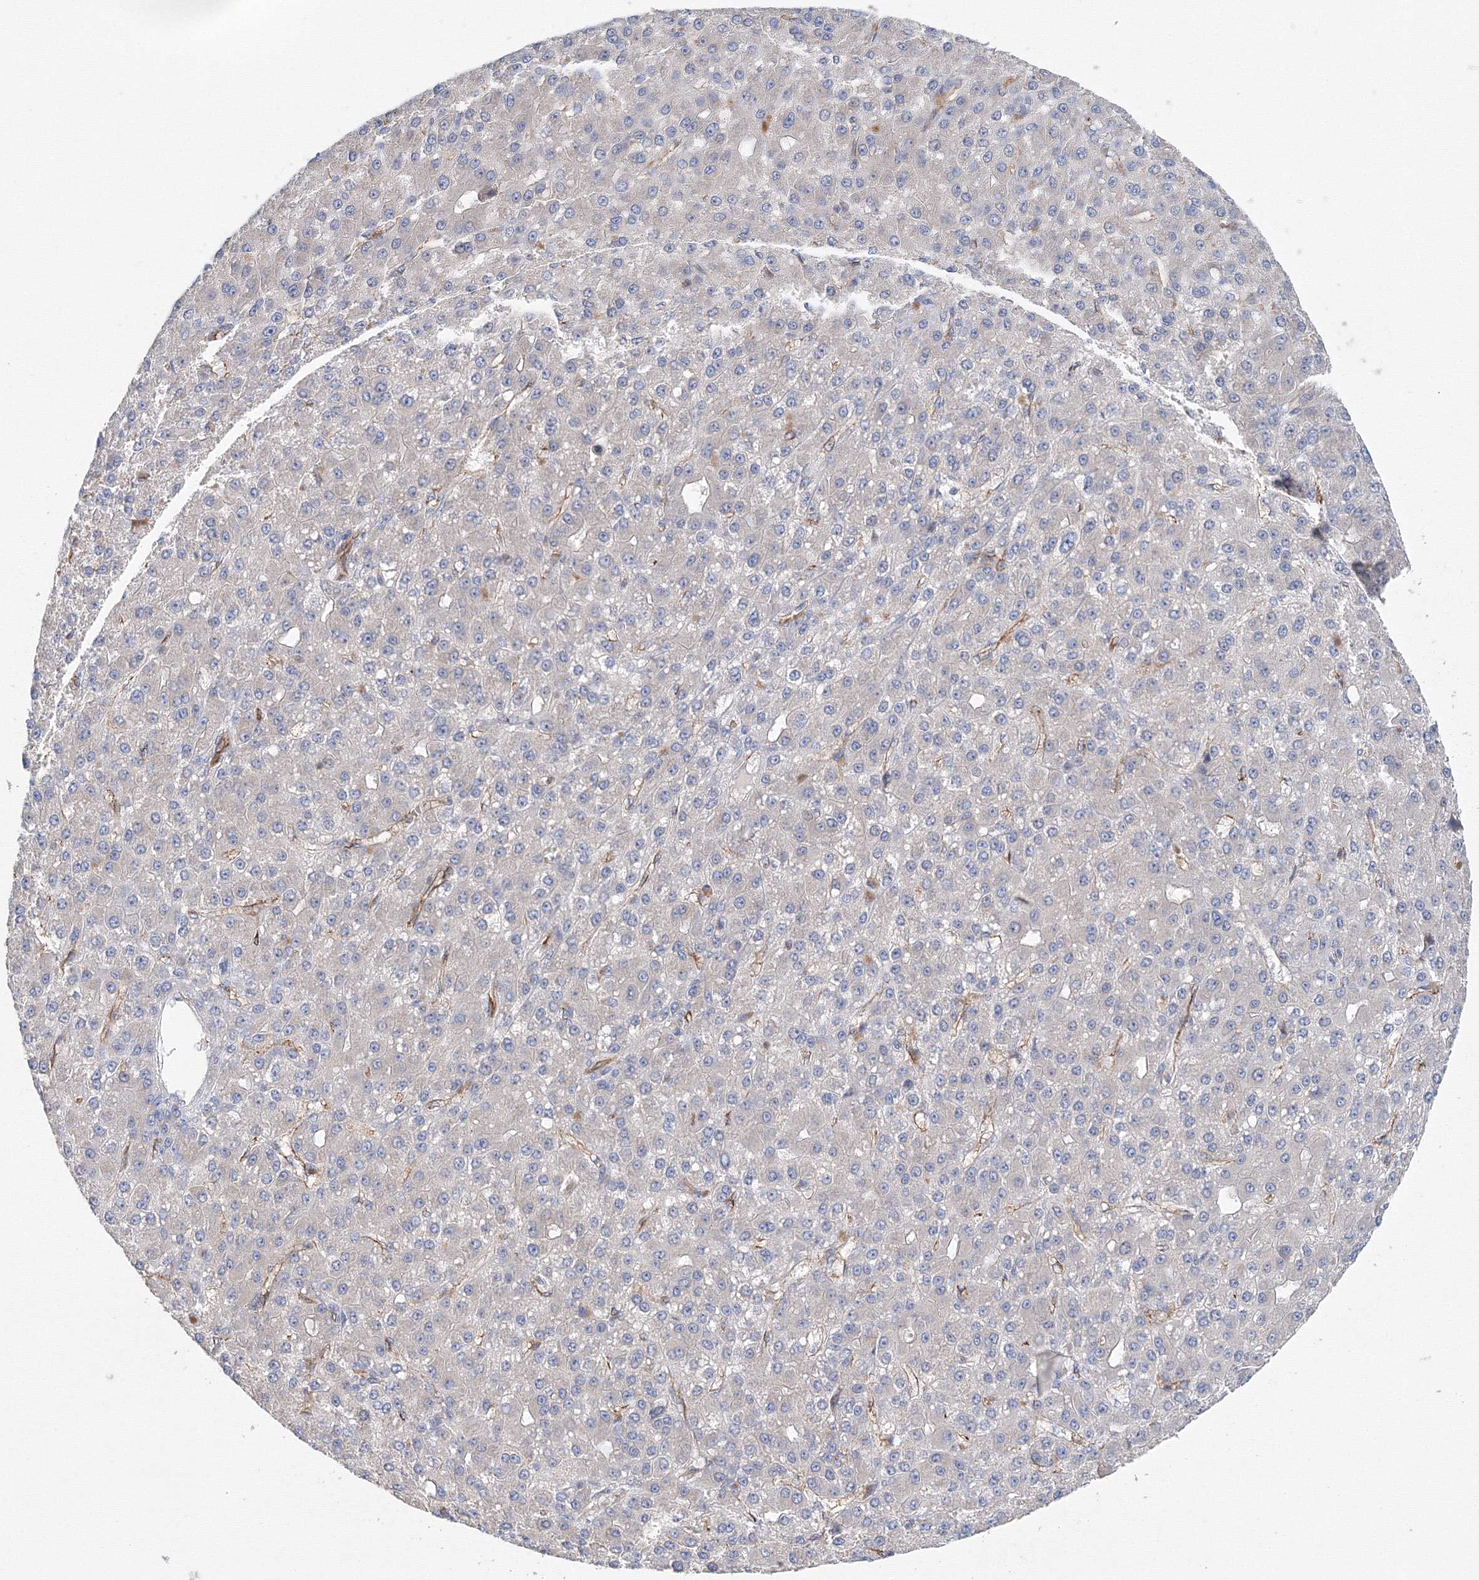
{"staining": {"intensity": "weak", "quantity": "<25%", "location": "cytoplasmic/membranous"}, "tissue": "liver cancer", "cell_type": "Tumor cells", "image_type": "cancer", "snomed": [{"axis": "morphology", "description": "Carcinoma, Hepatocellular, NOS"}, {"axis": "topography", "description": "Liver"}], "caption": "Immunohistochemical staining of human hepatocellular carcinoma (liver) exhibits no significant expression in tumor cells. (Stains: DAB immunohistochemistry (IHC) with hematoxylin counter stain, Microscopy: brightfield microscopy at high magnification).", "gene": "DIS3L2", "patient": {"sex": "male", "age": 67}}